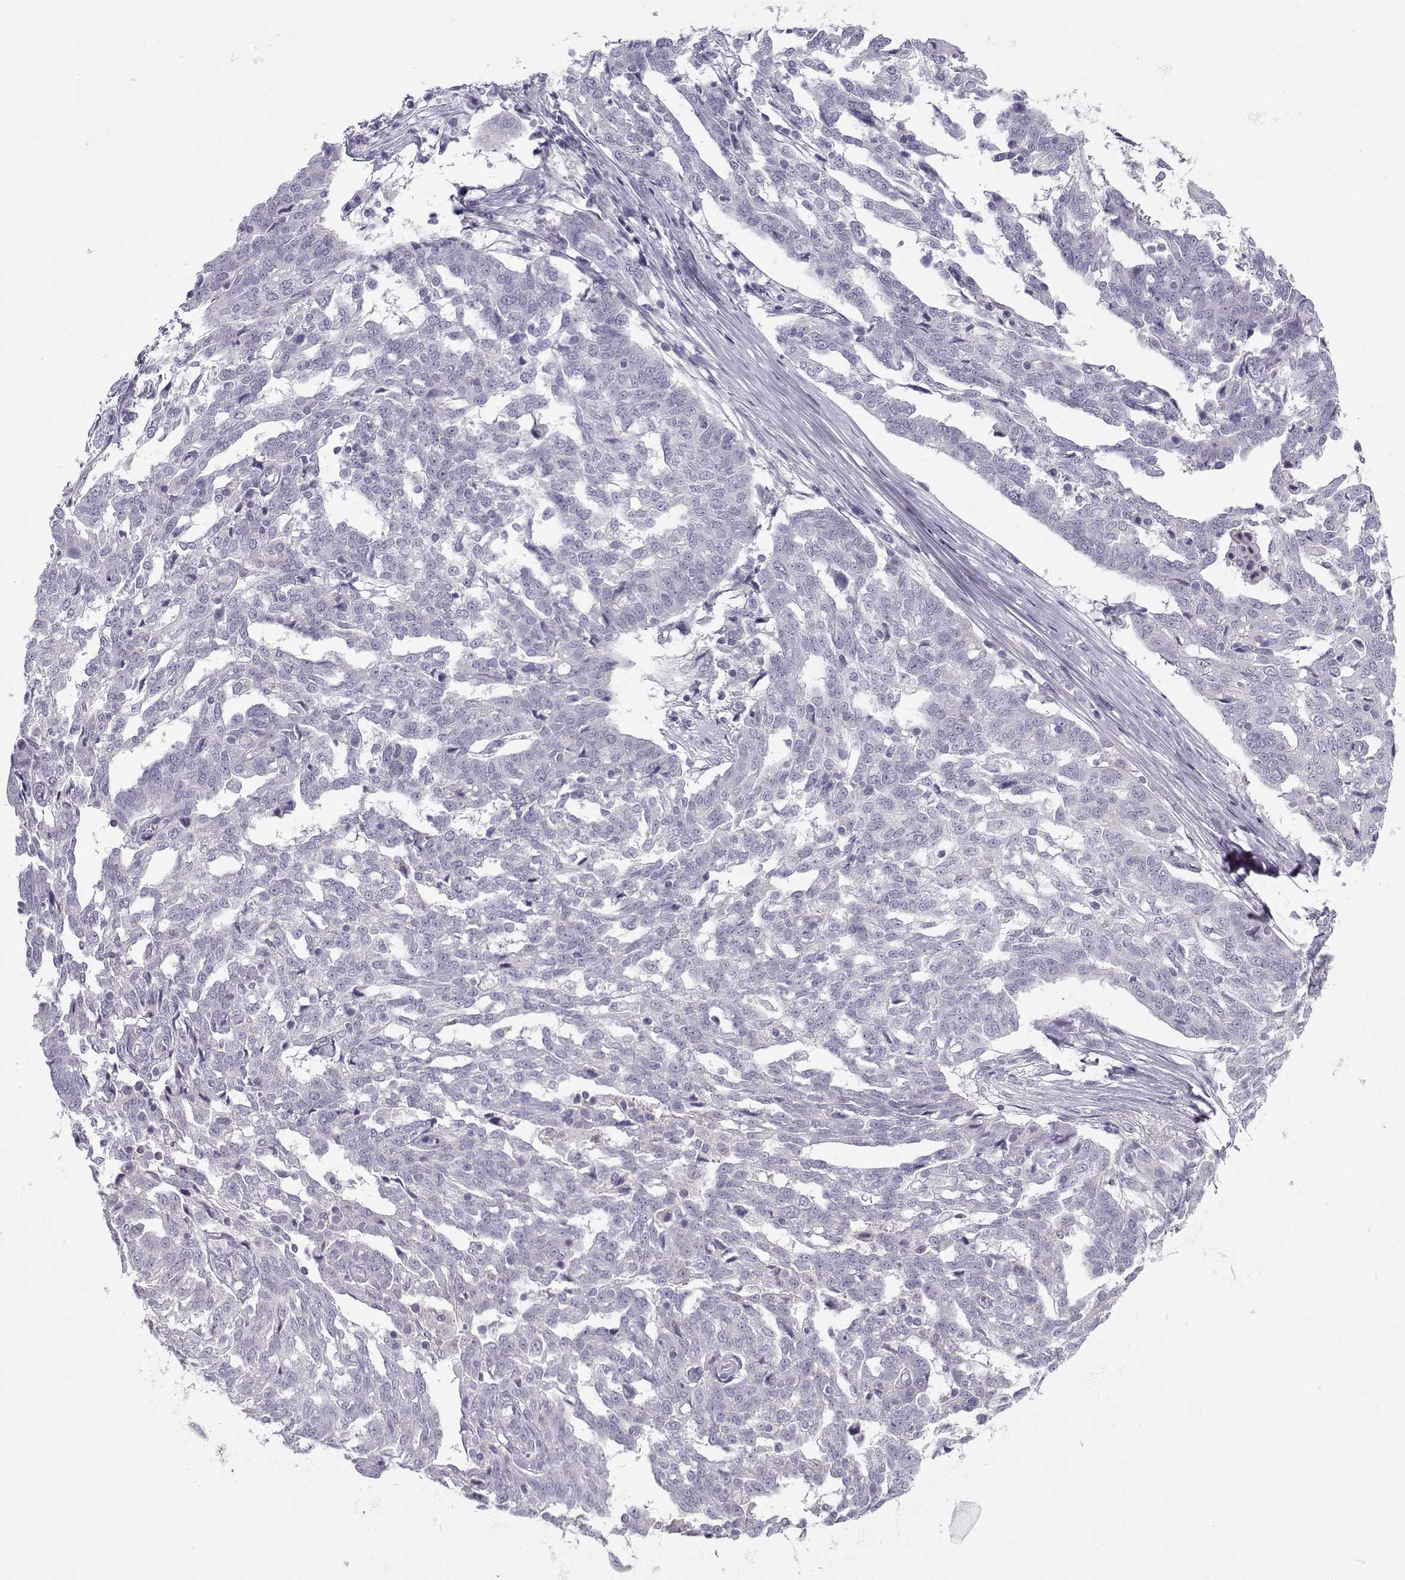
{"staining": {"intensity": "negative", "quantity": "none", "location": "none"}, "tissue": "ovarian cancer", "cell_type": "Tumor cells", "image_type": "cancer", "snomed": [{"axis": "morphology", "description": "Cystadenocarcinoma, serous, NOS"}, {"axis": "topography", "description": "Ovary"}], "caption": "An immunohistochemistry image of ovarian cancer is shown. There is no staining in tumor cells of ovarian cancer. (Immunohistochemistry (ihc), brightfield microscopy, high magnification).", "gene": "CFAP77", "patient": {"sex": "female", "age": 67}}